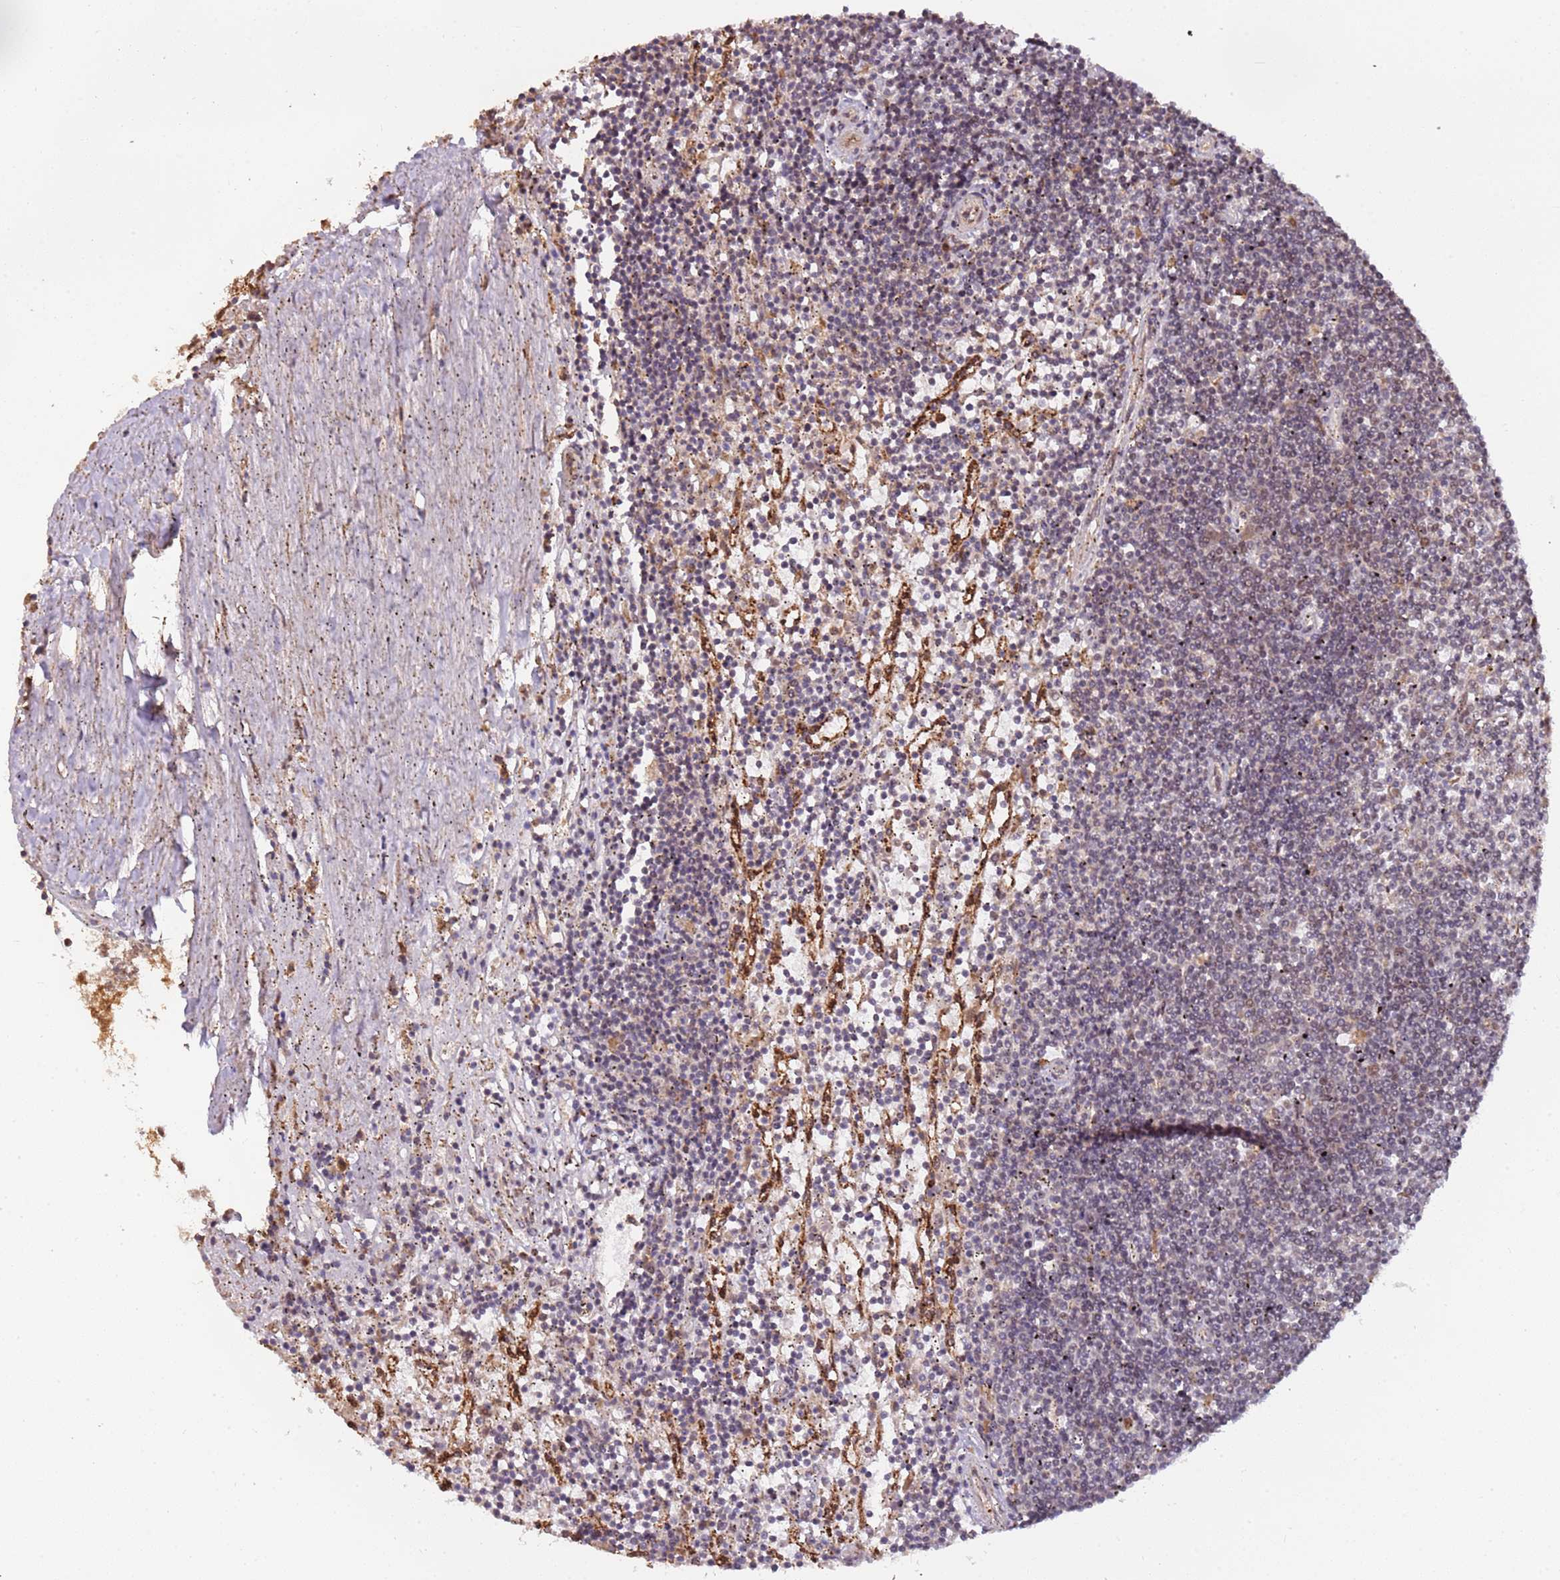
{"staining": {"intensity": "weak", "quantity": "25%-75%", "location": "nuclear"}, "tissue": "lymphoma", "cell_type": "Tumor cells", "image_type": "cancer", "snomed": [{"axis": "morphology", "description": "Malignant lymphoma, non-Hodgkin's type, Low grade"}, {"axis": "topography", "description": "Spleen"}], "caption": "Tumor cells show low levels of weak nuclear positivity in about 25%-75% of cells in human malignant lymphoma, non-Hodgkin's type (low-grade). (Stains: DAB in brown, nuclei in blue, Microscopy: brightfield microscopy at high magnification).", "gene": "POLR3H", "patient": {"sex": "male", "age": 76}}